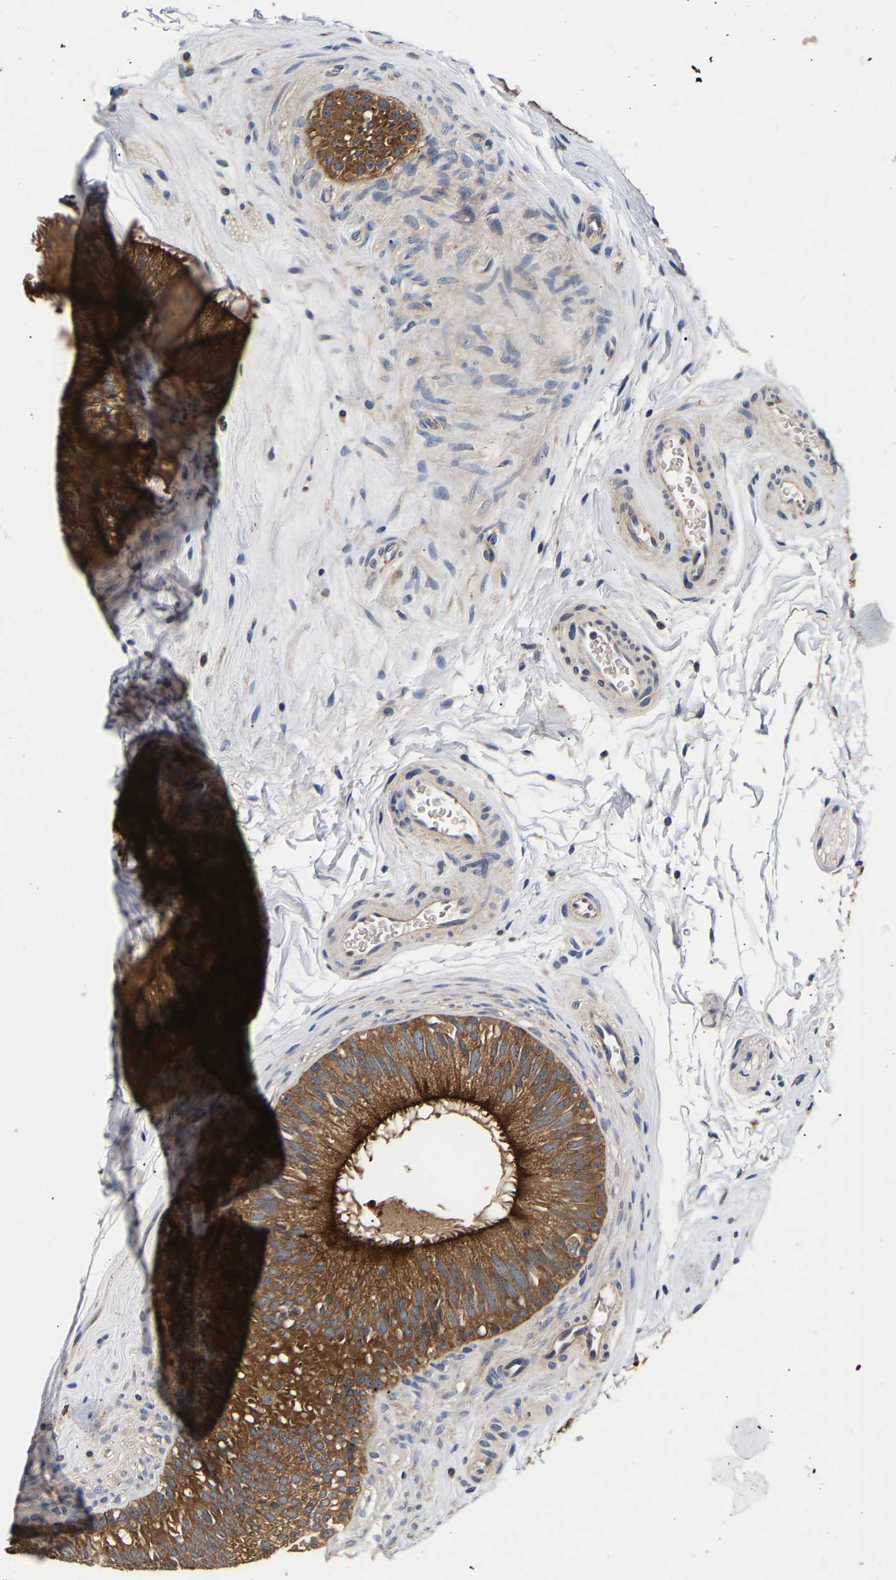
{"staining": {"intensity": "moderate", "quantity": ">75%", "location": "cytoplasmic/membranous"}, "tissue": "epididymis", "cell_type": "Glandular cells", "image_type": "normal", "snomed": [{"axis": "morphology", "description": "Normal tissue, NOS"}, {"axis": "topography", "description": "Testis"}, {"axis": "topography", "description": "Epididymis"}], "caption": "Glandular cells reveal moderate cytoplasmic/membranous staining in about >75% of cells in normal epididymis.", "gene": "LRBA", "patient": {"sex": "male", "age": 36}}